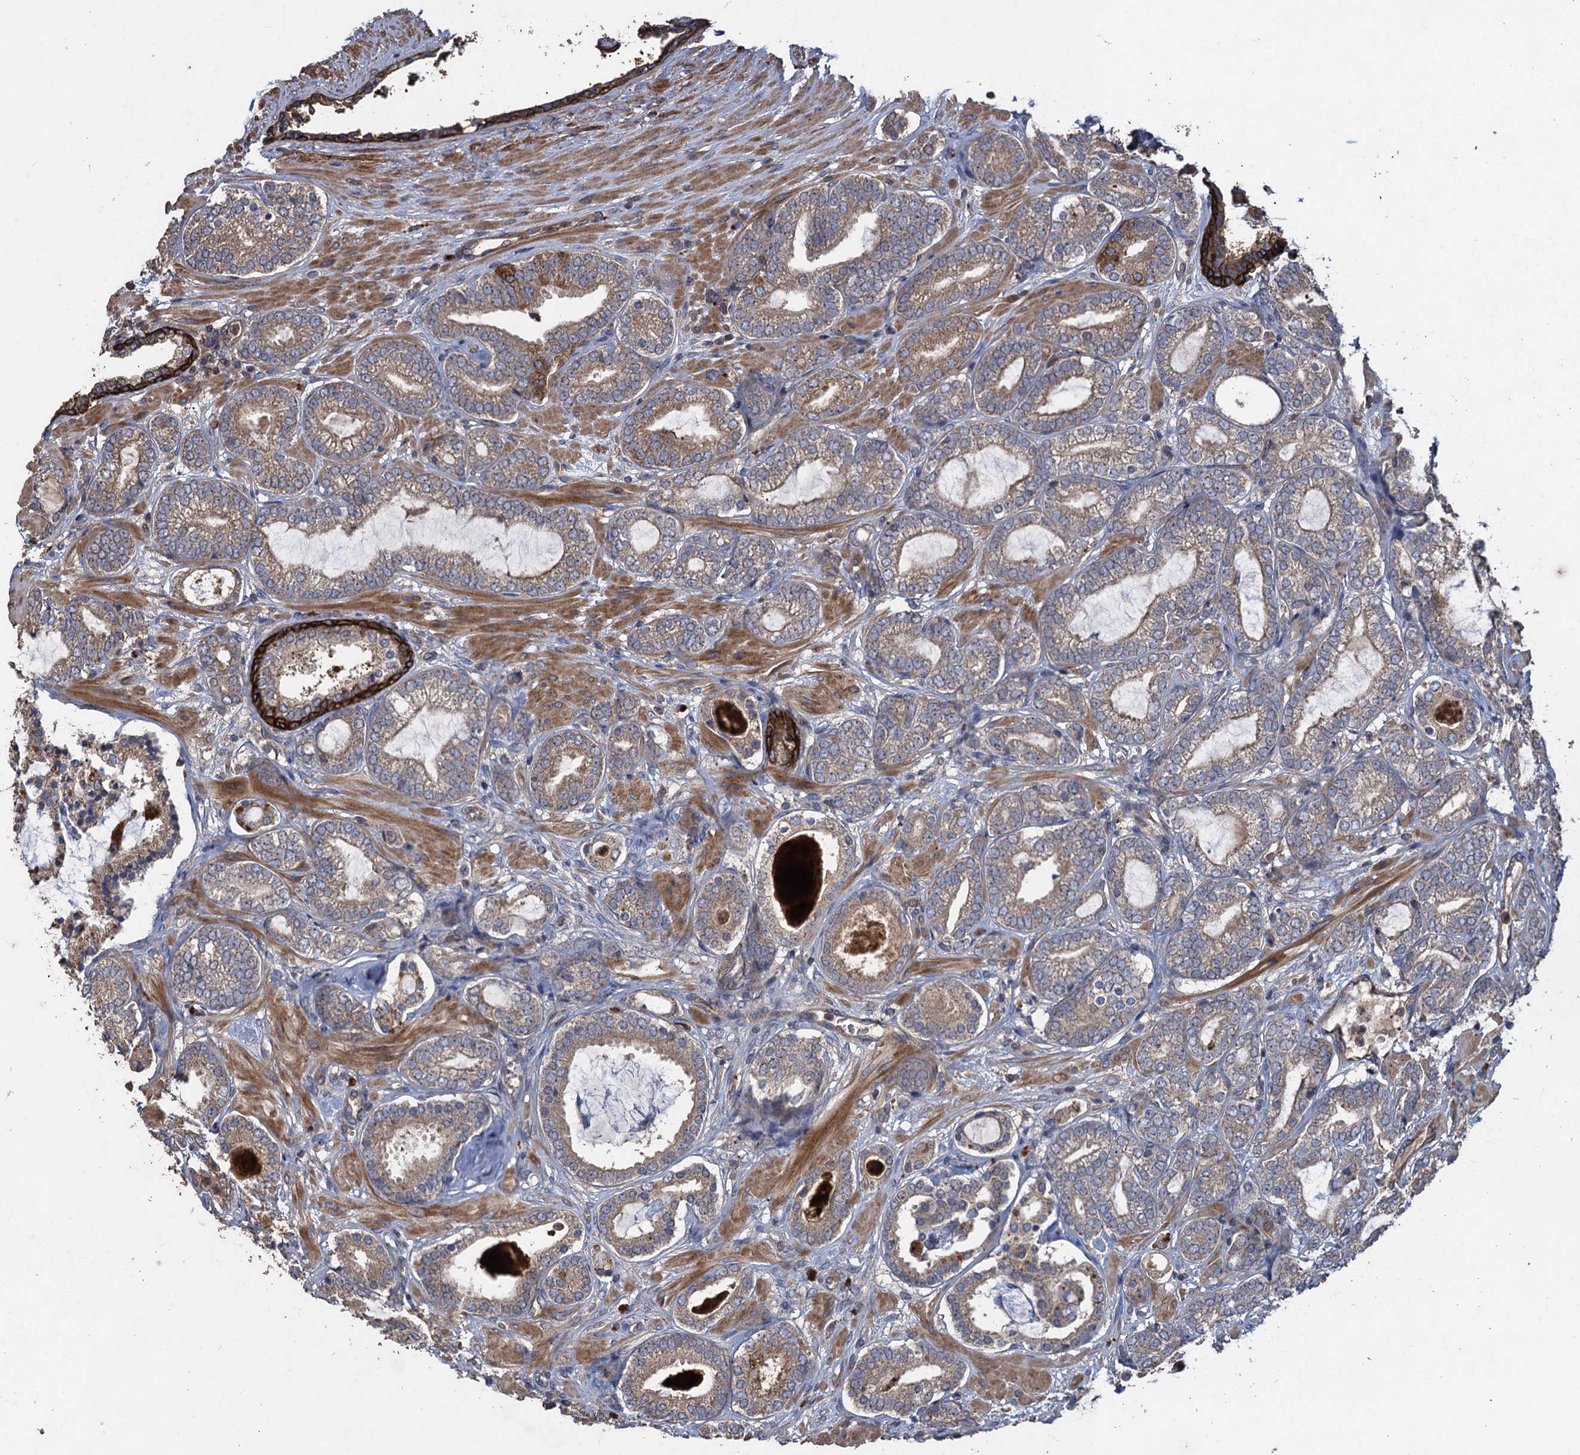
{"staining": {"intensity": "weak", "quantity": "25%-75%", "location": "cytoplasmic/membranous"}, "tissue": "prostate cancer", "cell_type": "Tumor cells", "image_type": "cancer", "snomed": [{"axis": "morphology", "description": "Adenocarcinoma, High grade"}, {"axis": "topography", "description": "Prostate"}], "caption": "A photomicrograph showing weak cytoplasmic/membranous staining in approximately 25%-75% of tumor cells in prostate cancer, as visualized by brown immunohistochemical staining.", "gene": "TXNDC11", "patient": {"sex": "male", "age": 60}}